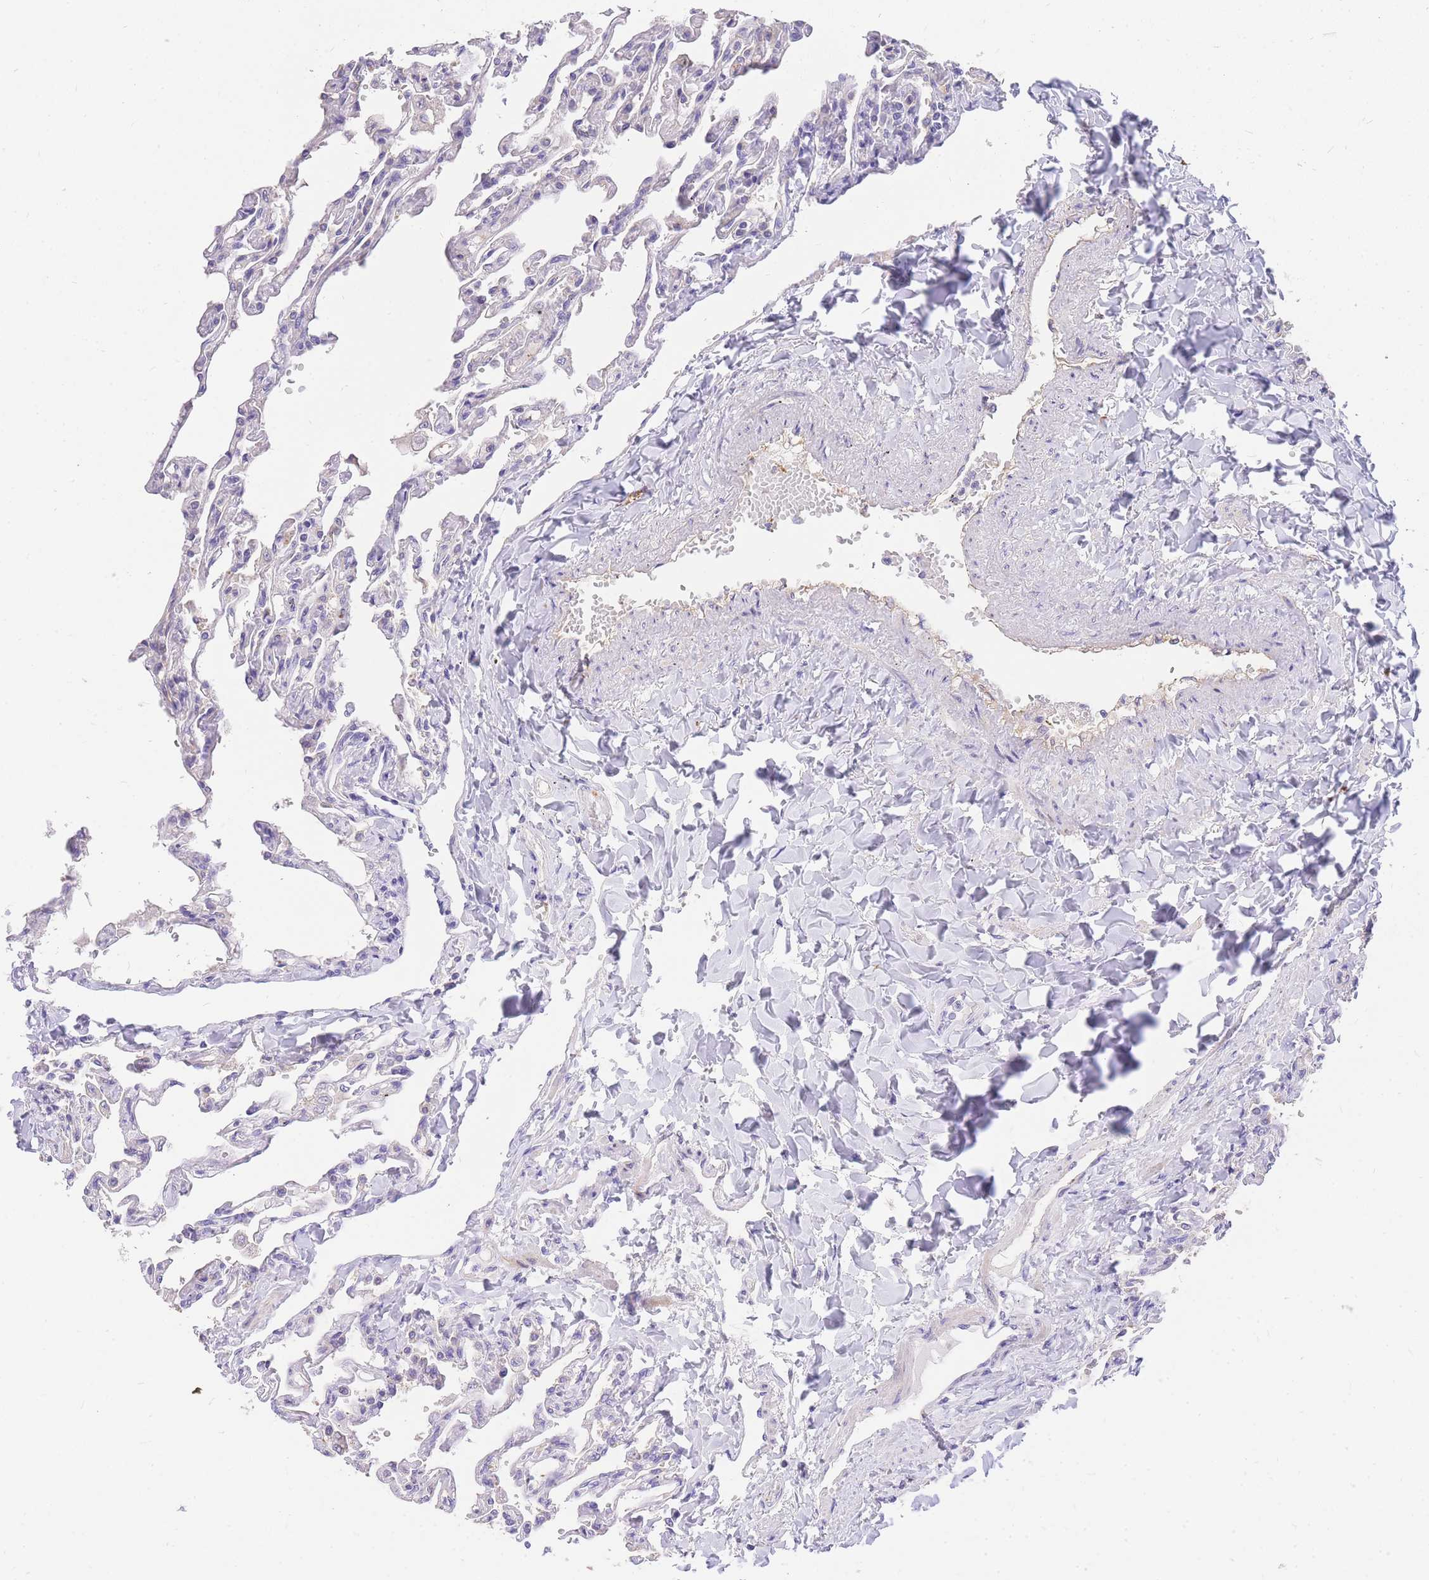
{"staining": {"intensity": "negative", "quantity": "none", "location": "none"}, "tissue": "lung", "cell_type": "Alveolar cells", "image_type": "normal", "snomed": [{"axis": "morphology", "description": "Normal tissue, NOS"}, {"axis": "topography", "description": "Lung"}], "caption": "Immunohistochemistry histopathology image of normal lung: lung stained with DAB (3,3'-diaminobenzidine) shows no significant protein positivity in alveolar cells.", "gene": "C2orf88", "patient": {"sex": "male", "age": 21}}